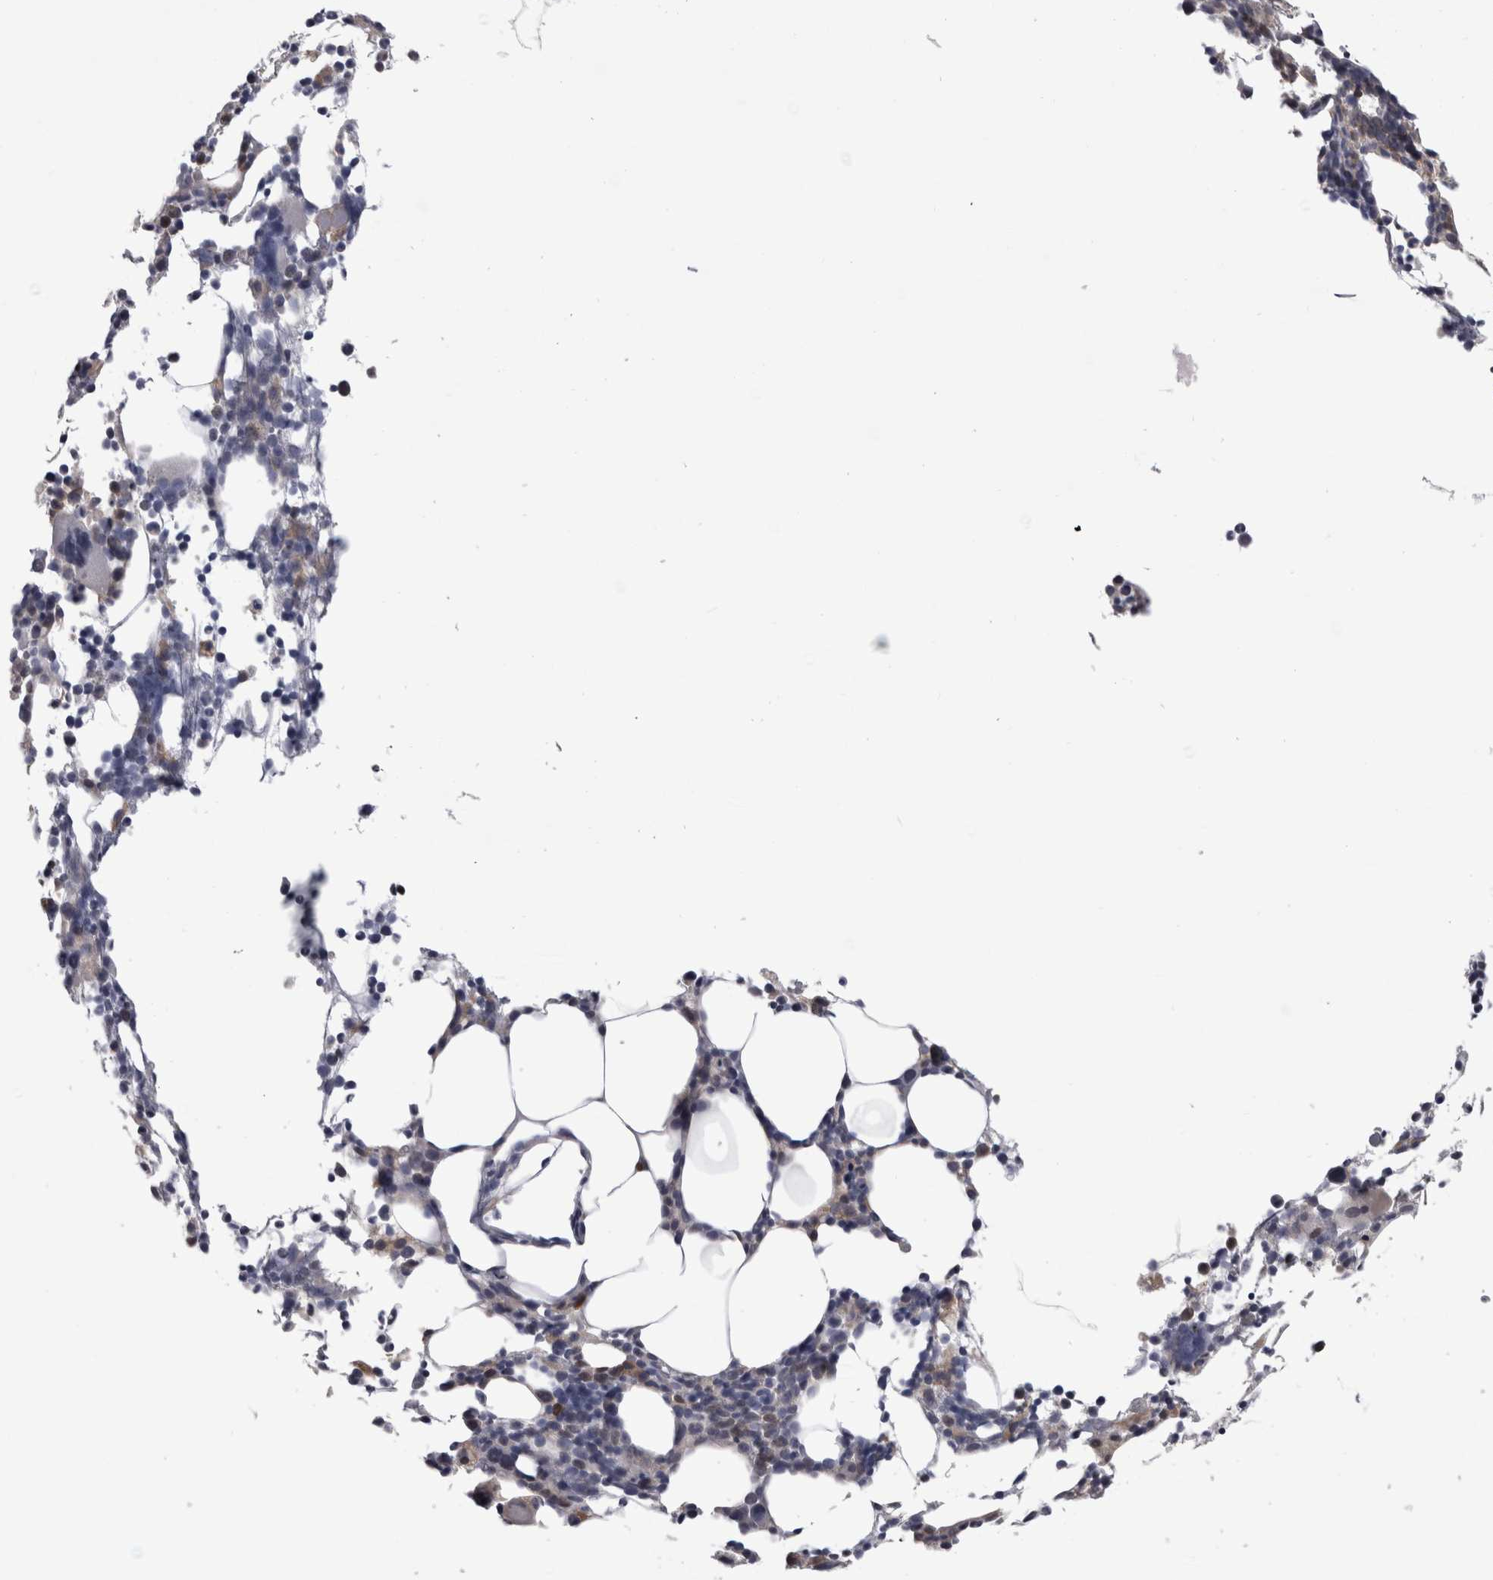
{"staining": {"intensity": "negative", "quantity": "none", "location": "none"}, "tissue": "bone marrow", "cell_type": "Hematopoietic cells", "image_type": "normal", "snomed": [{"axis": "morphology", "description": "Normal tissue, NOS"}, {"axis": "morphology", "description": "Inflammation, NOS"}, {"axis": "topography", "description": "Bone marrow"}], "caption": "DAB (3,3'-diaminobenzidine) immunohistochemical staining of unremarkable human bone marrow reveals no significant expression in hematopoietic cells.", "gene": "ACOT7", "patient": {"sex": "male", "age": 55}}